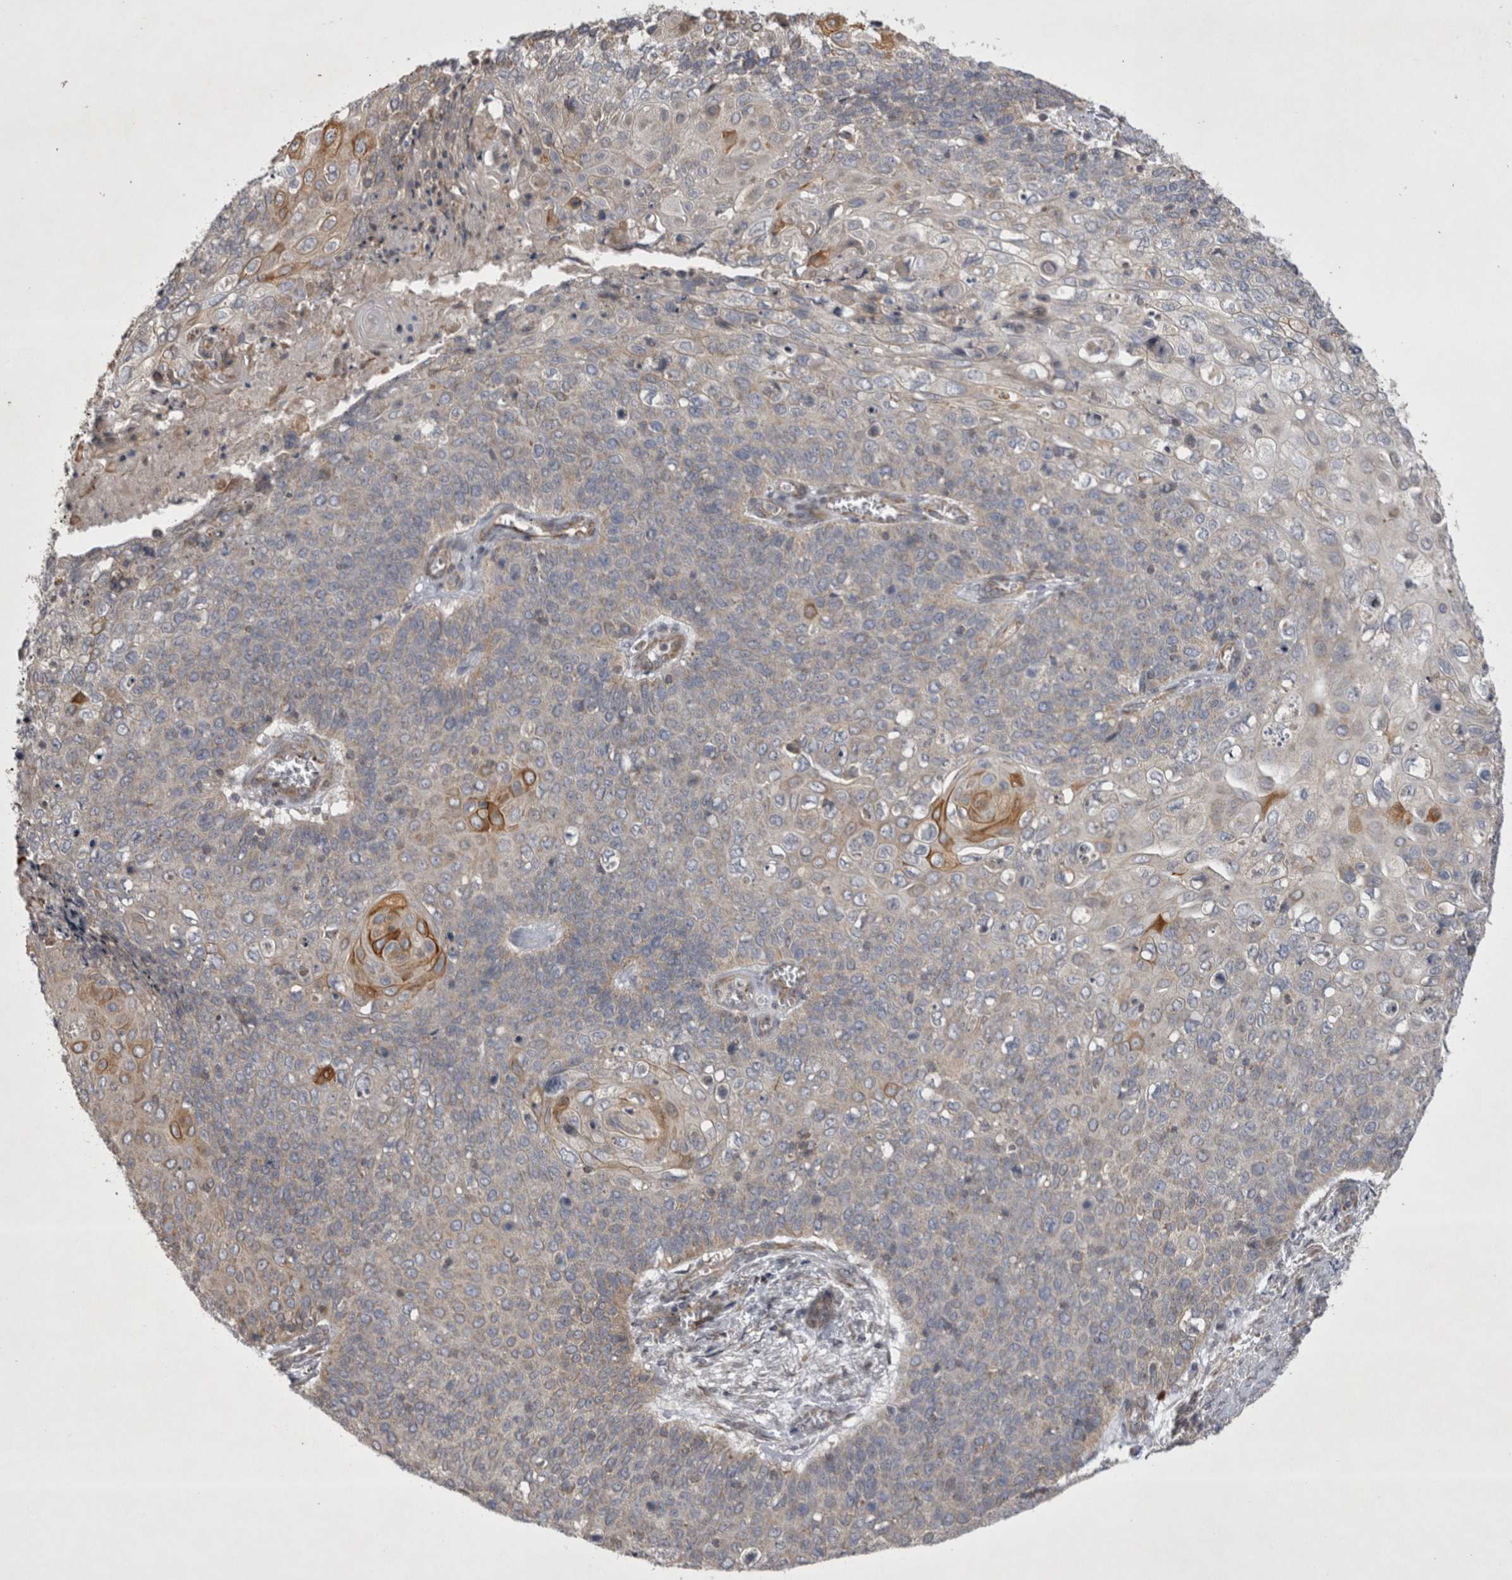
{"staining": {"intensity": "moderate", "quantity": "<25%", "location": "cytoplasmic/membranous"}, "tissue": "cervical cancer", "cell_type": "Tumor cells", "image_type": "cancer", "snomed": [{"axis": "morphology", "description": "Squamous cell carcinoma, NOS"}, {"axis": "topography", "description": "Cervix"}], "caption": "A histopathology image of cervical cancer (squamous cell carcinoma) stained for a protein displays moderate cytoplasmic/membranous brown staining in tumor cells. (DAB IHC, brown staining for protein, blue staining for nuclei).", "gene": "TSPOAP1", "patient": {"sex": "female", "age": 39}}